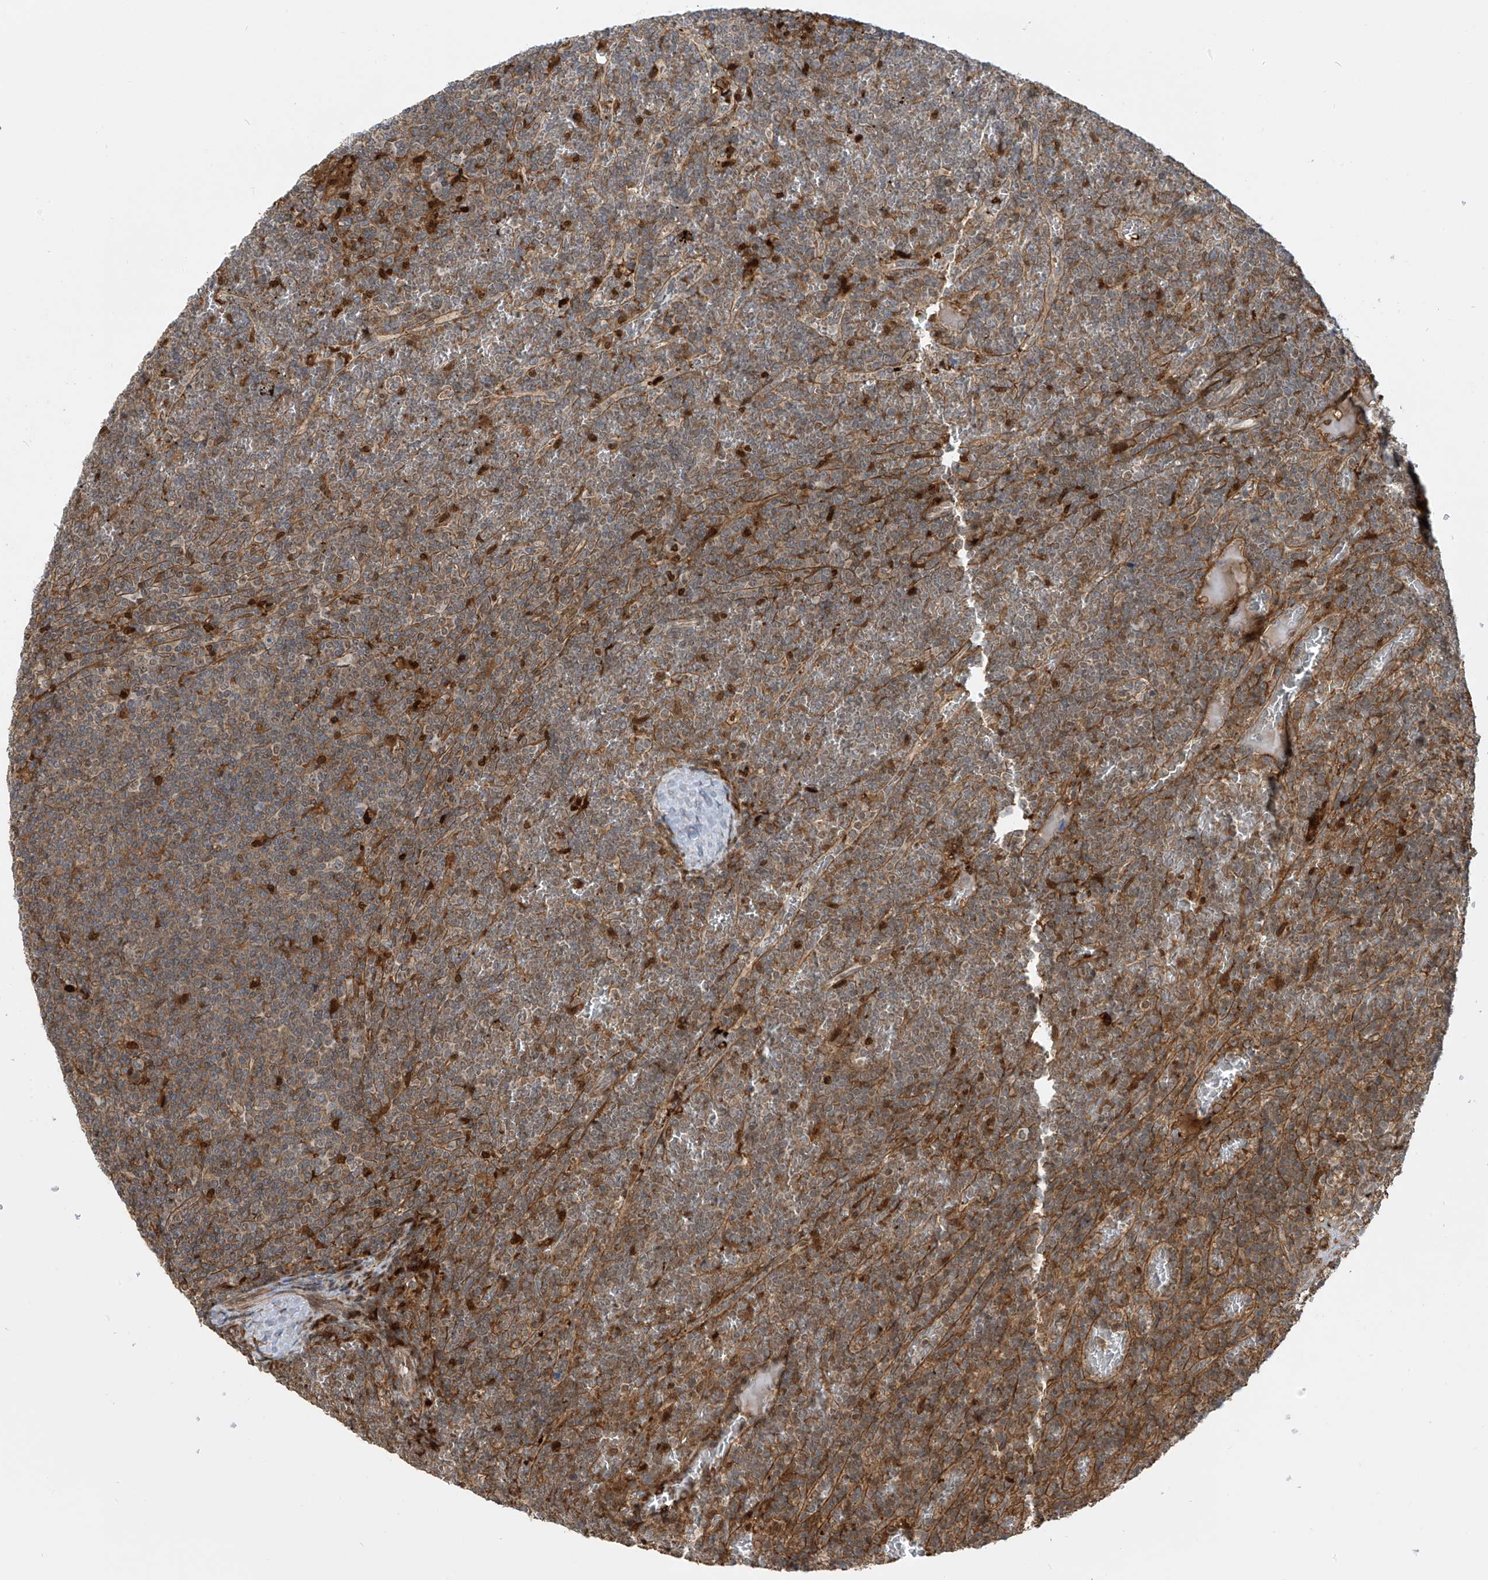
{"staining": {"intensity": "moderate", "quantity": "25%-75%", "location": "cytoplasmic/membranous"}, "tissue": "lymphoma", "cell_type": "Tumor cells", "image_type": "cancer", "snomed": [{"axis": "morphology", "description": "Malignant lymphoma, non-Hodgkin's type, Low grade"}, {"axis": "topography", "description": "Spleen"}], "caption": "Immunohistochemistry staining of lymphoma, which reveals medium levels of moderate cytoplasmic/membranous positivity in approximately 25%-75% of tumor cells indicating moderate cytoplasmic/membranous protein staining. The staining was performed using DAB (brown) for protein detection and nuclei were counterstained in hematoxylin (blue).", "gene": "ATAD2B", "patient": {"sex": "female", "age": 19}}